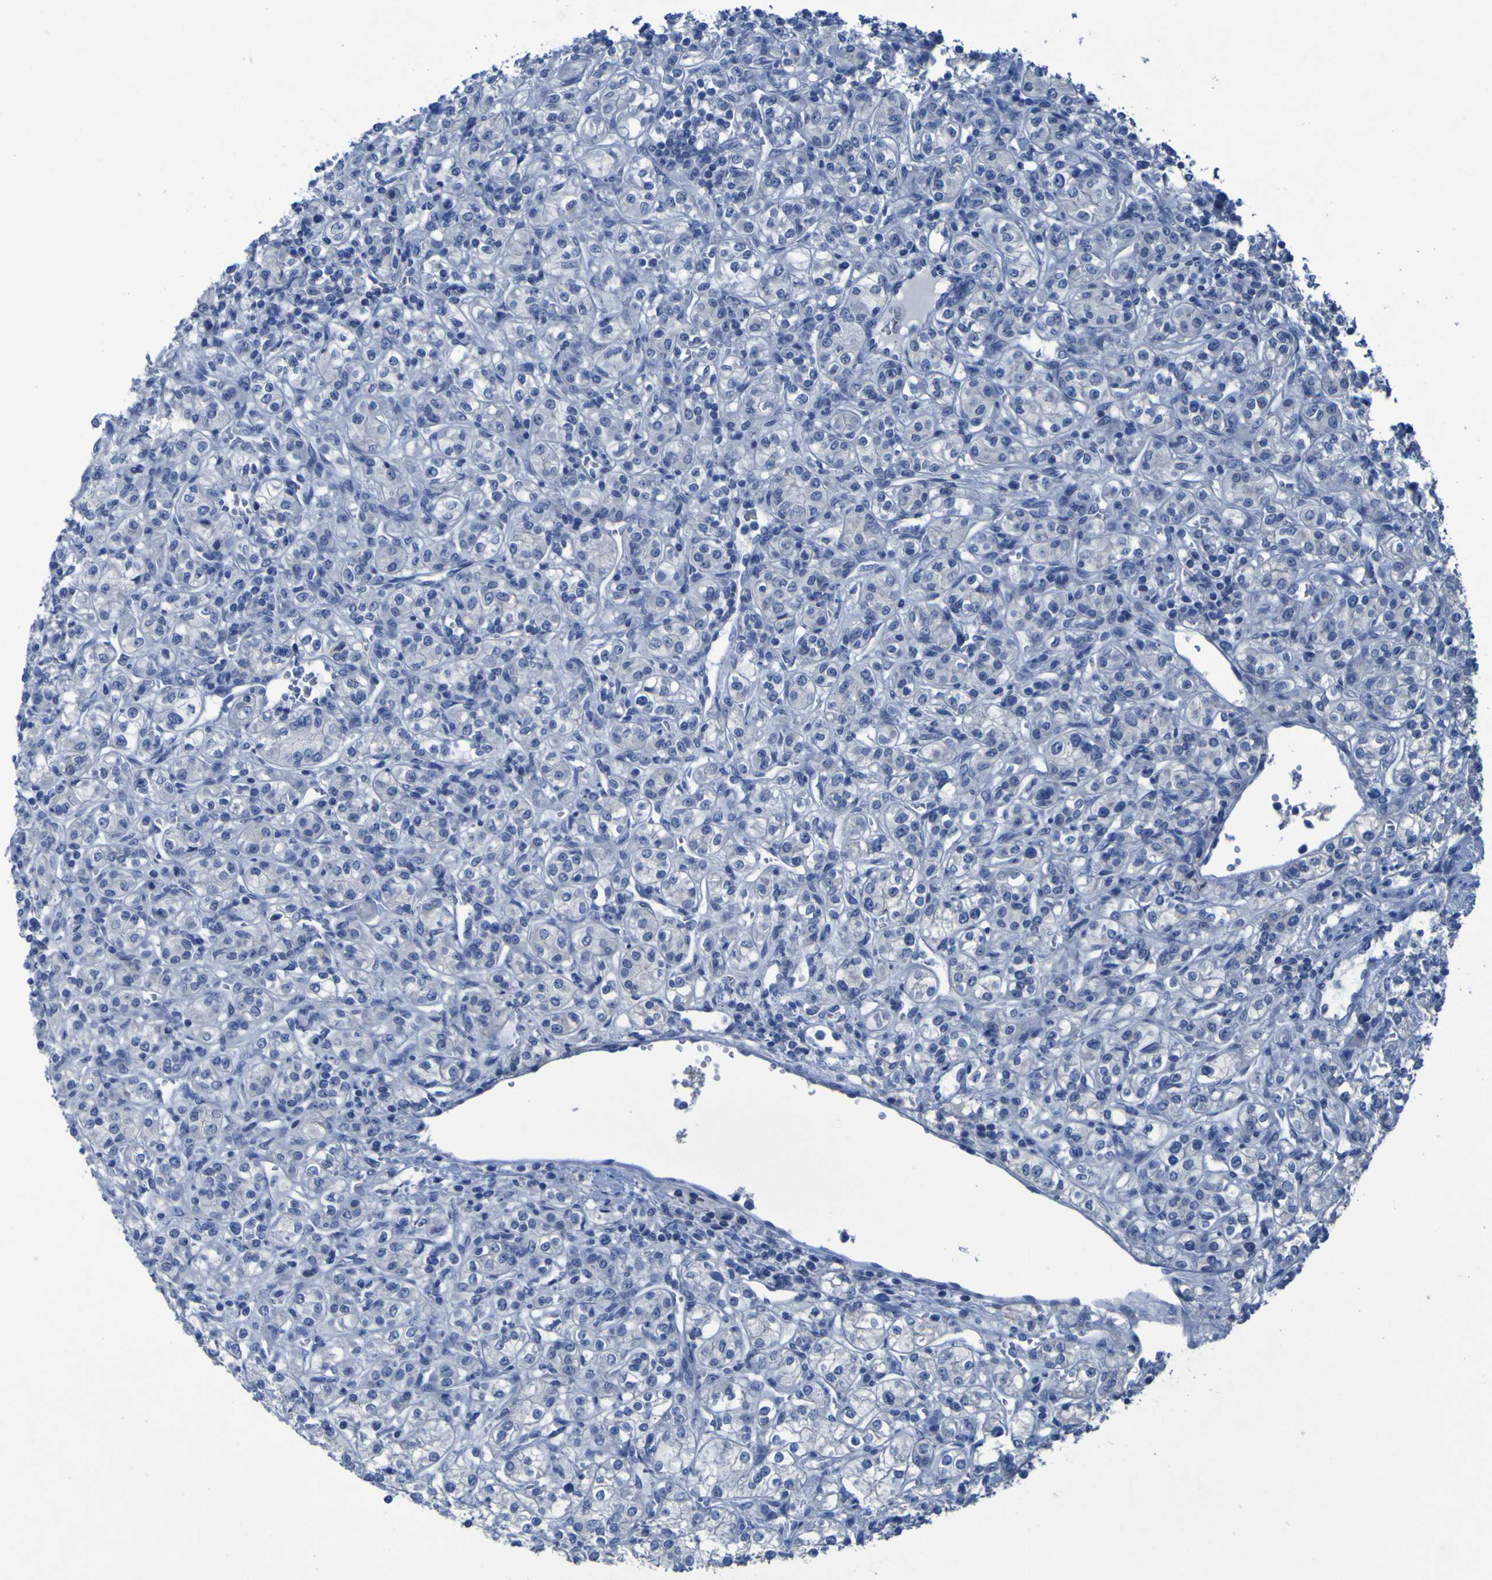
{"staining": {"intensity": "negative", "quantity": "none", "location": "none"}, "tissue": "renal cancer", "cell_type": "Tumor cells", "image_type": "cancer", "snomed": [{"axis": "morphology", "description": "Adenocarcinoma, NOS"}, {"axis": "topography", "description": "Kidney"}], "caption": "The image reveals no staining of tumor cells in adenocarcinoma (renal). (Immunohistochemistry, brightfield microscopy, high magnification).", "gene": "CLDN18", "patient": {"sex": "male", "age": 77}}